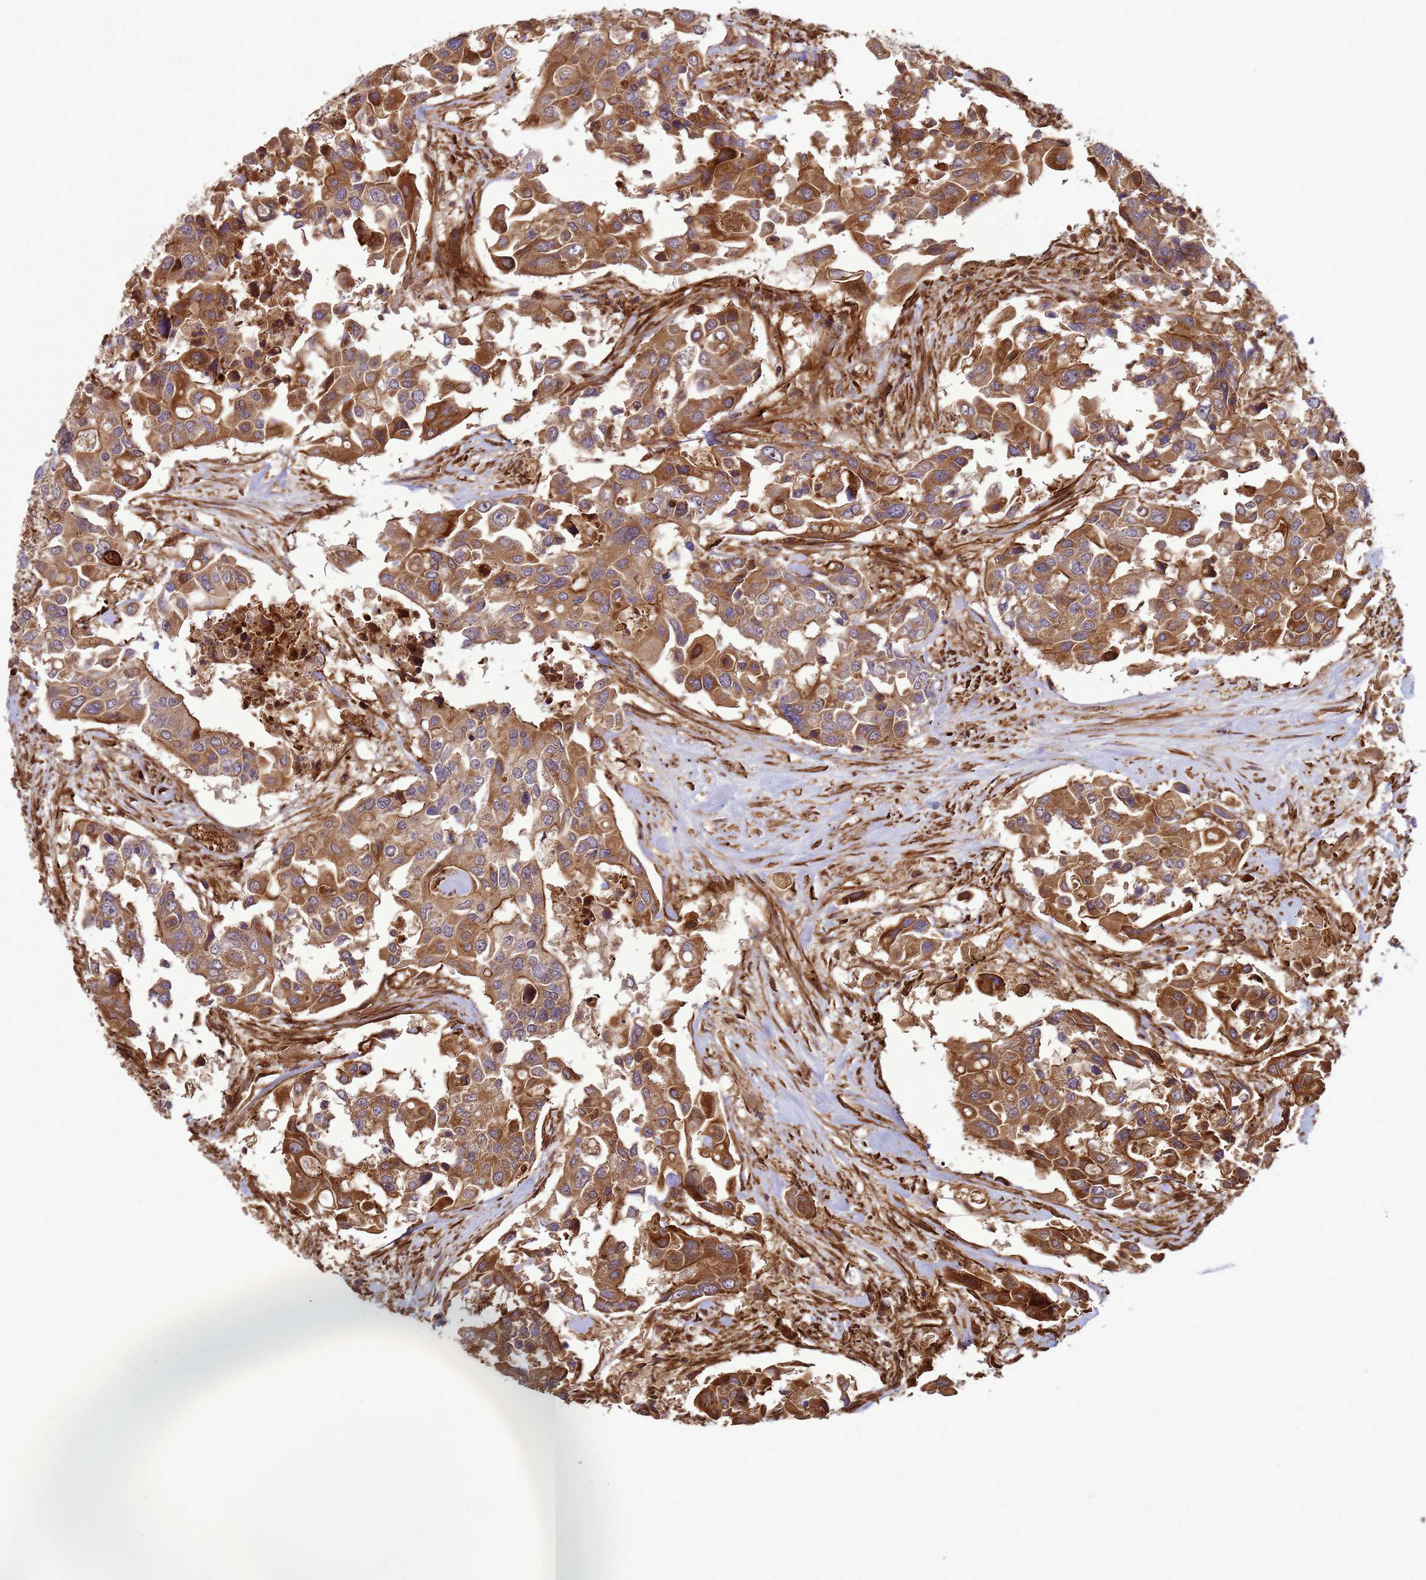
{"staining": {"intensity": "moderate", "quantity": ">75%", "location": "cytoplasmic/membranous"}, "tissue": "colorectal cancer", "cell_type": "Tumor cells", "image_type": "cancer", "snomed": [{"axis": "morphology", "description": "Adenocarcinoma, NOS"}, {"axis": "topography", "description": "Colon"}], "caption": "Colorectal cancer (adenocarcinoma) tissue demonstrates moderate cytoplasmic/membranous positivity in about >75% of tumor cells Nuclei are stained in blue.", "gene": "CNOT1", "patient": {"sex": "male", "age": 77}}